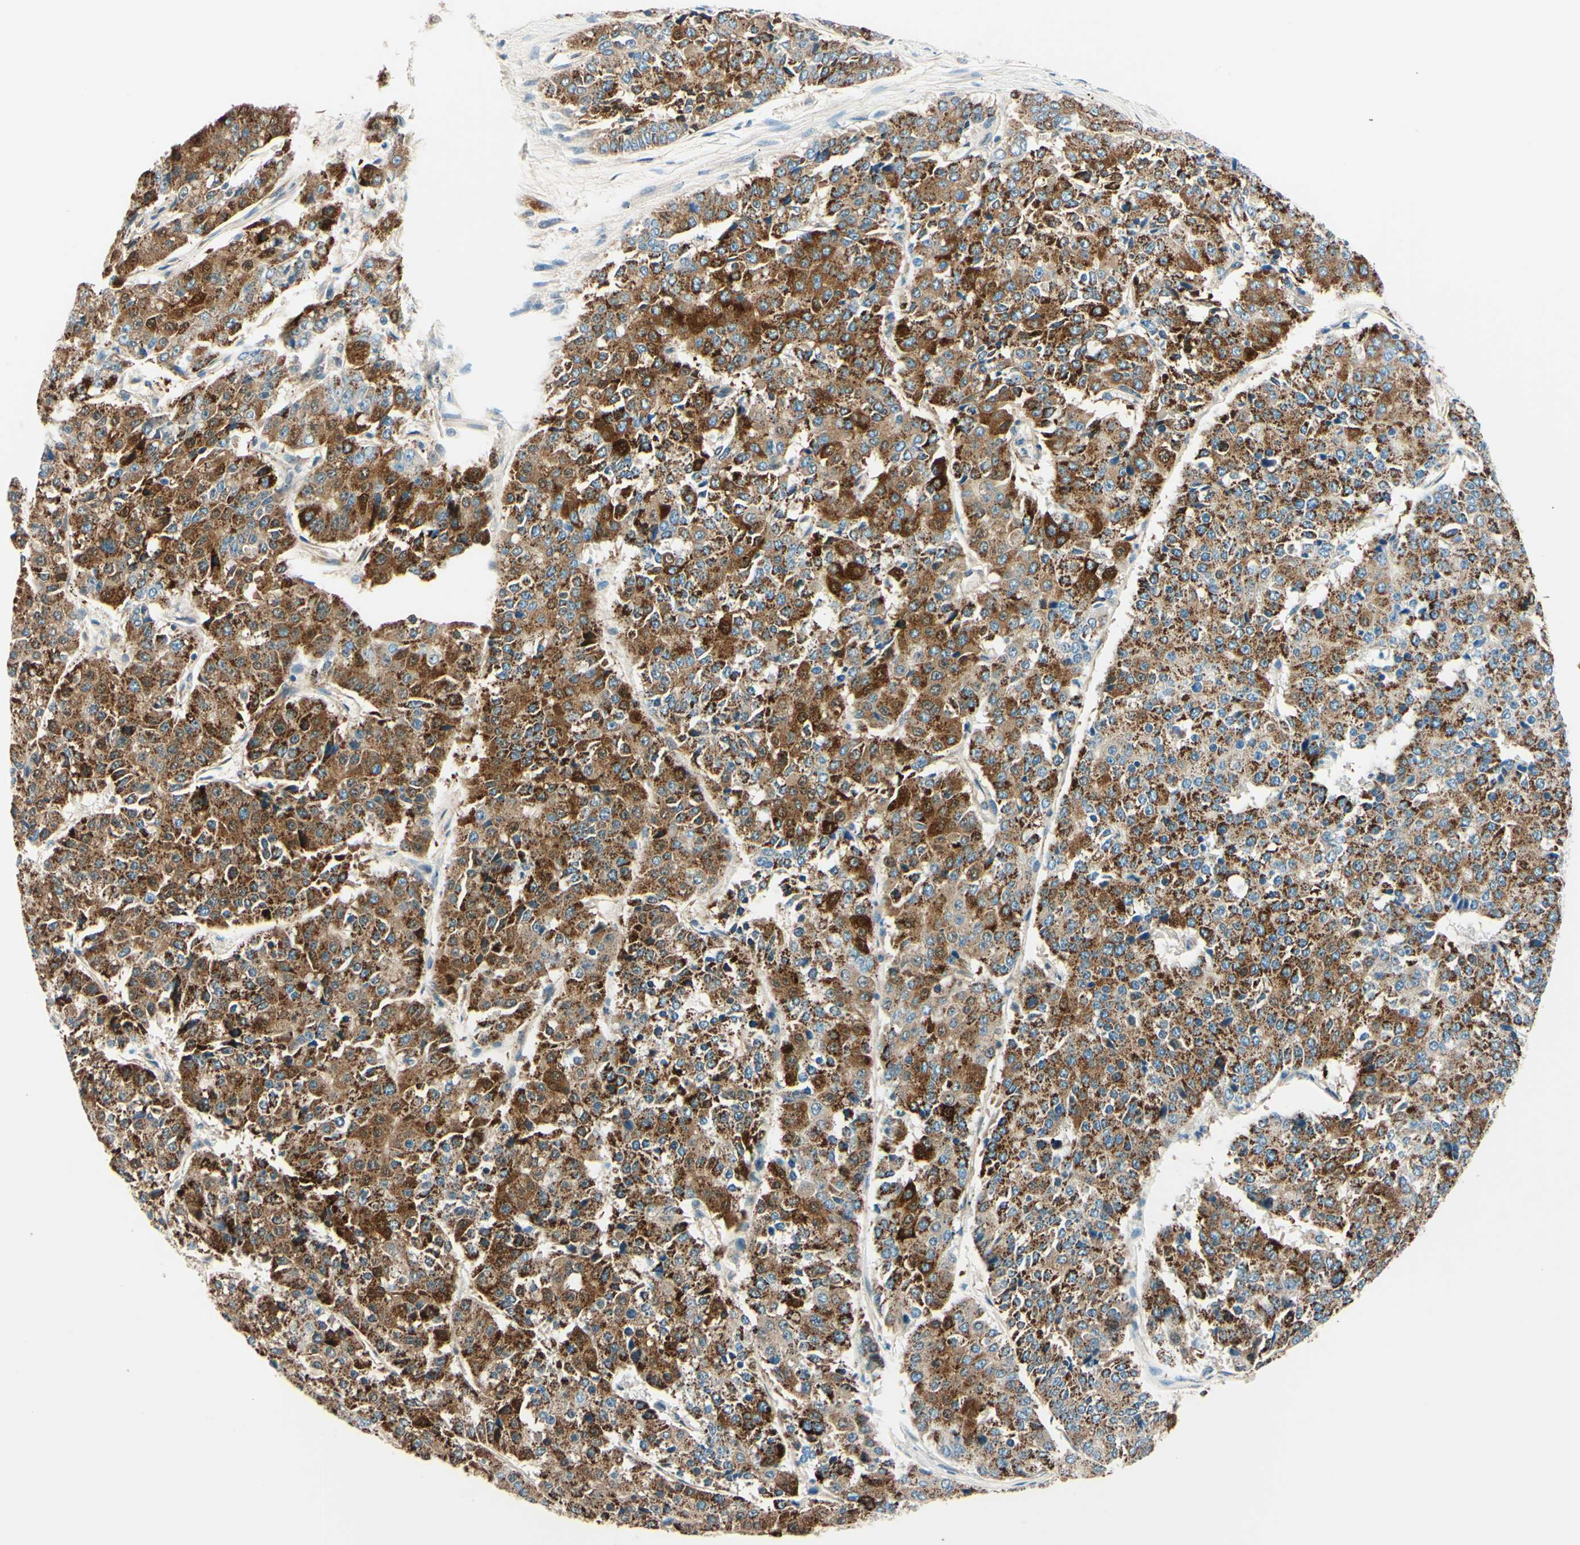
{"staining": {"intensity": "strong", "quantity": ">75%", "location": "cytoplasmic/membranous"}, "tissue": "pancreatic cancer", "cell_type": "Tumor cells", "image_type": "cancer", "snomed": [{"axis": "morphology", "description": "Adenocarcinoma, NOS"}, {"axis": "topography", "description": "Pancreas"}], "caption": "Tumor cells display high levels of strong cytoplasmic/membranous positivity in approximately >75% of cells in human pancreatic cancer.", "gene": "TAOK2", "patient": {"sex": "male", "age": 50}}